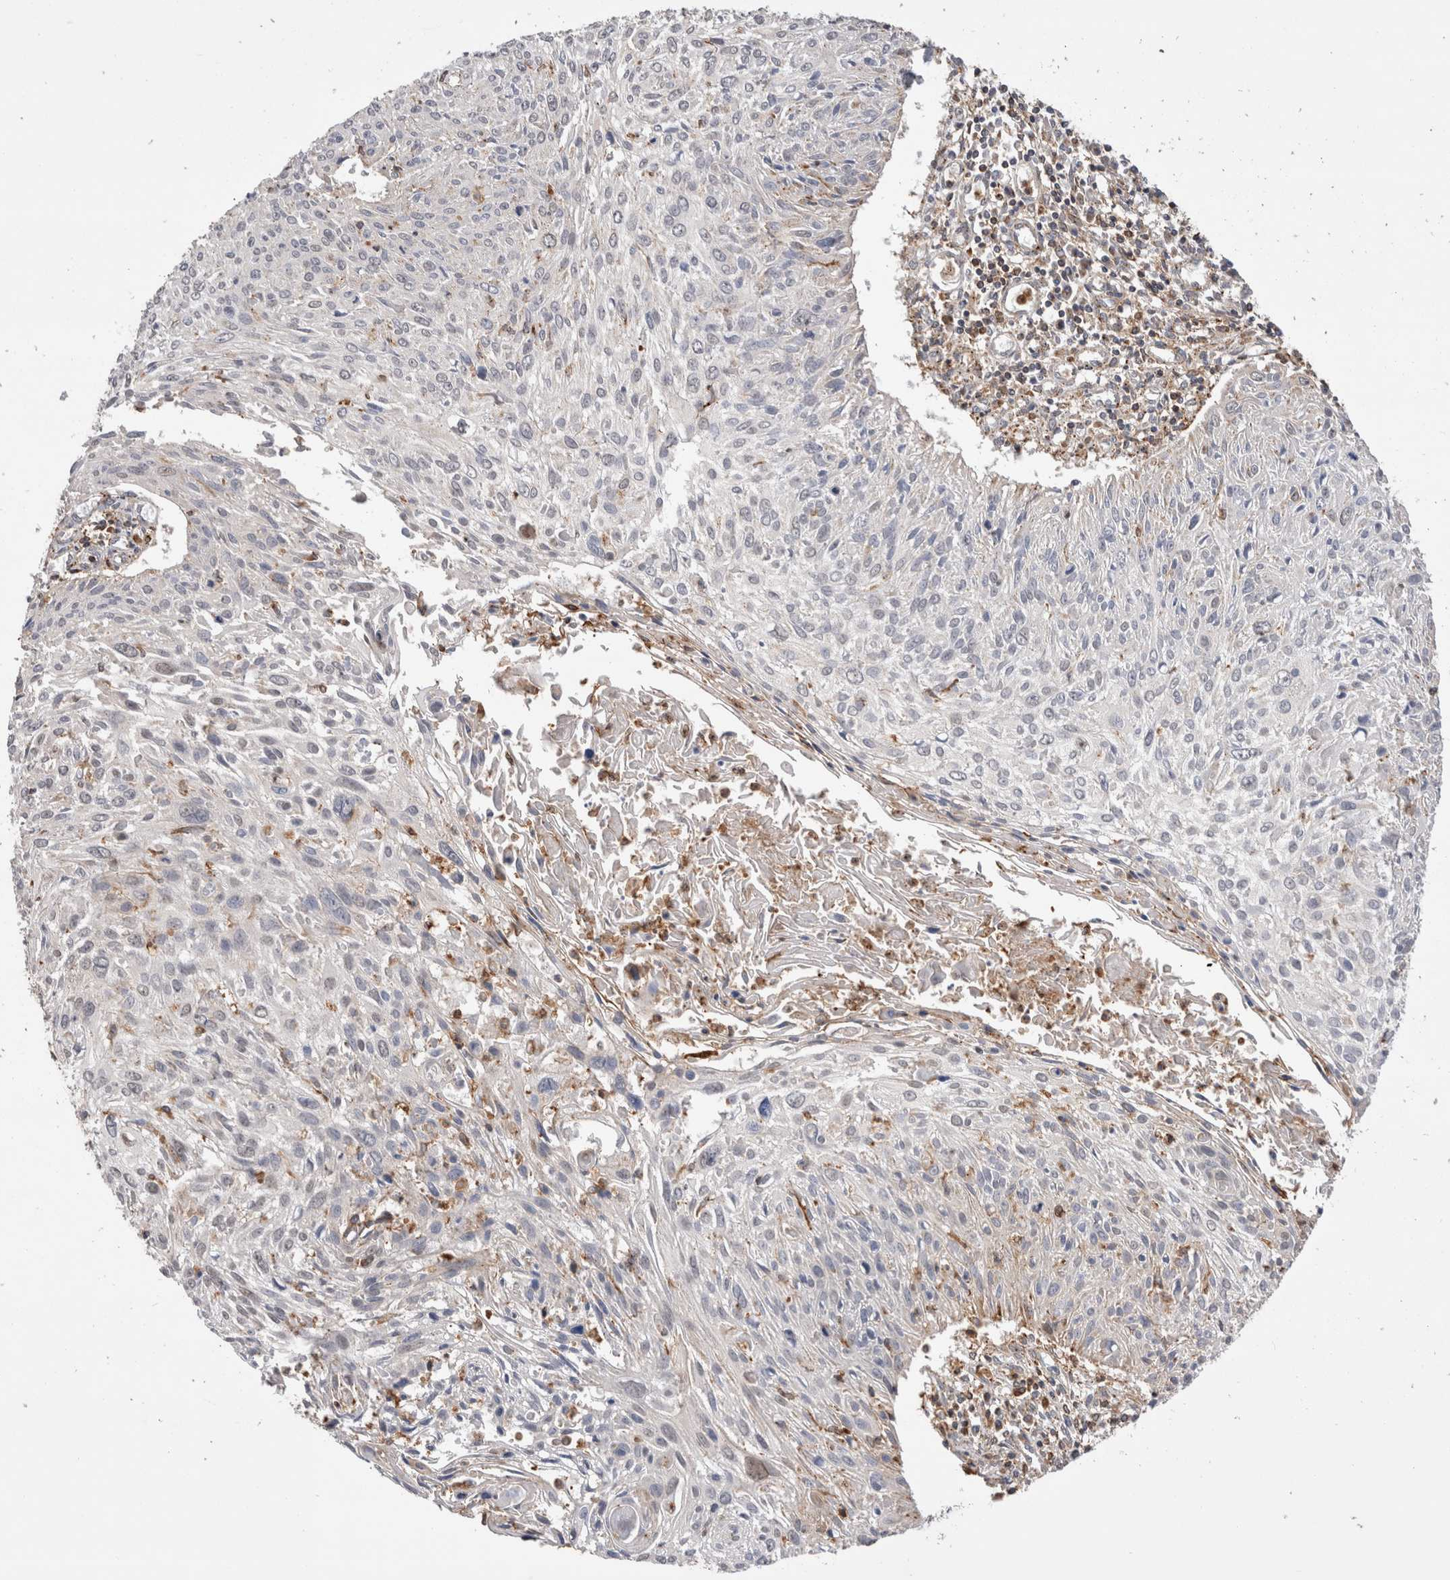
{"staining": {"intensity": "weak", "quantity": "<25%", "location": "cytoplasmic/membranous"}, "tissue": "cervical cancer", "cell_type": "Tumor cells", "image_type": "cancer", "snomed": [{"axis": "morphology", "description": "Squamous cell carcinoma, NOS"}, {"axis": "topography", "description": "Cervix"}], "caption": "The image demonstrates no staining of tumor cells in cervical cancer (squamous cell carcinoma).", "gene": "CCDC88B", "patient": {"sex": "female", "age": 51}}